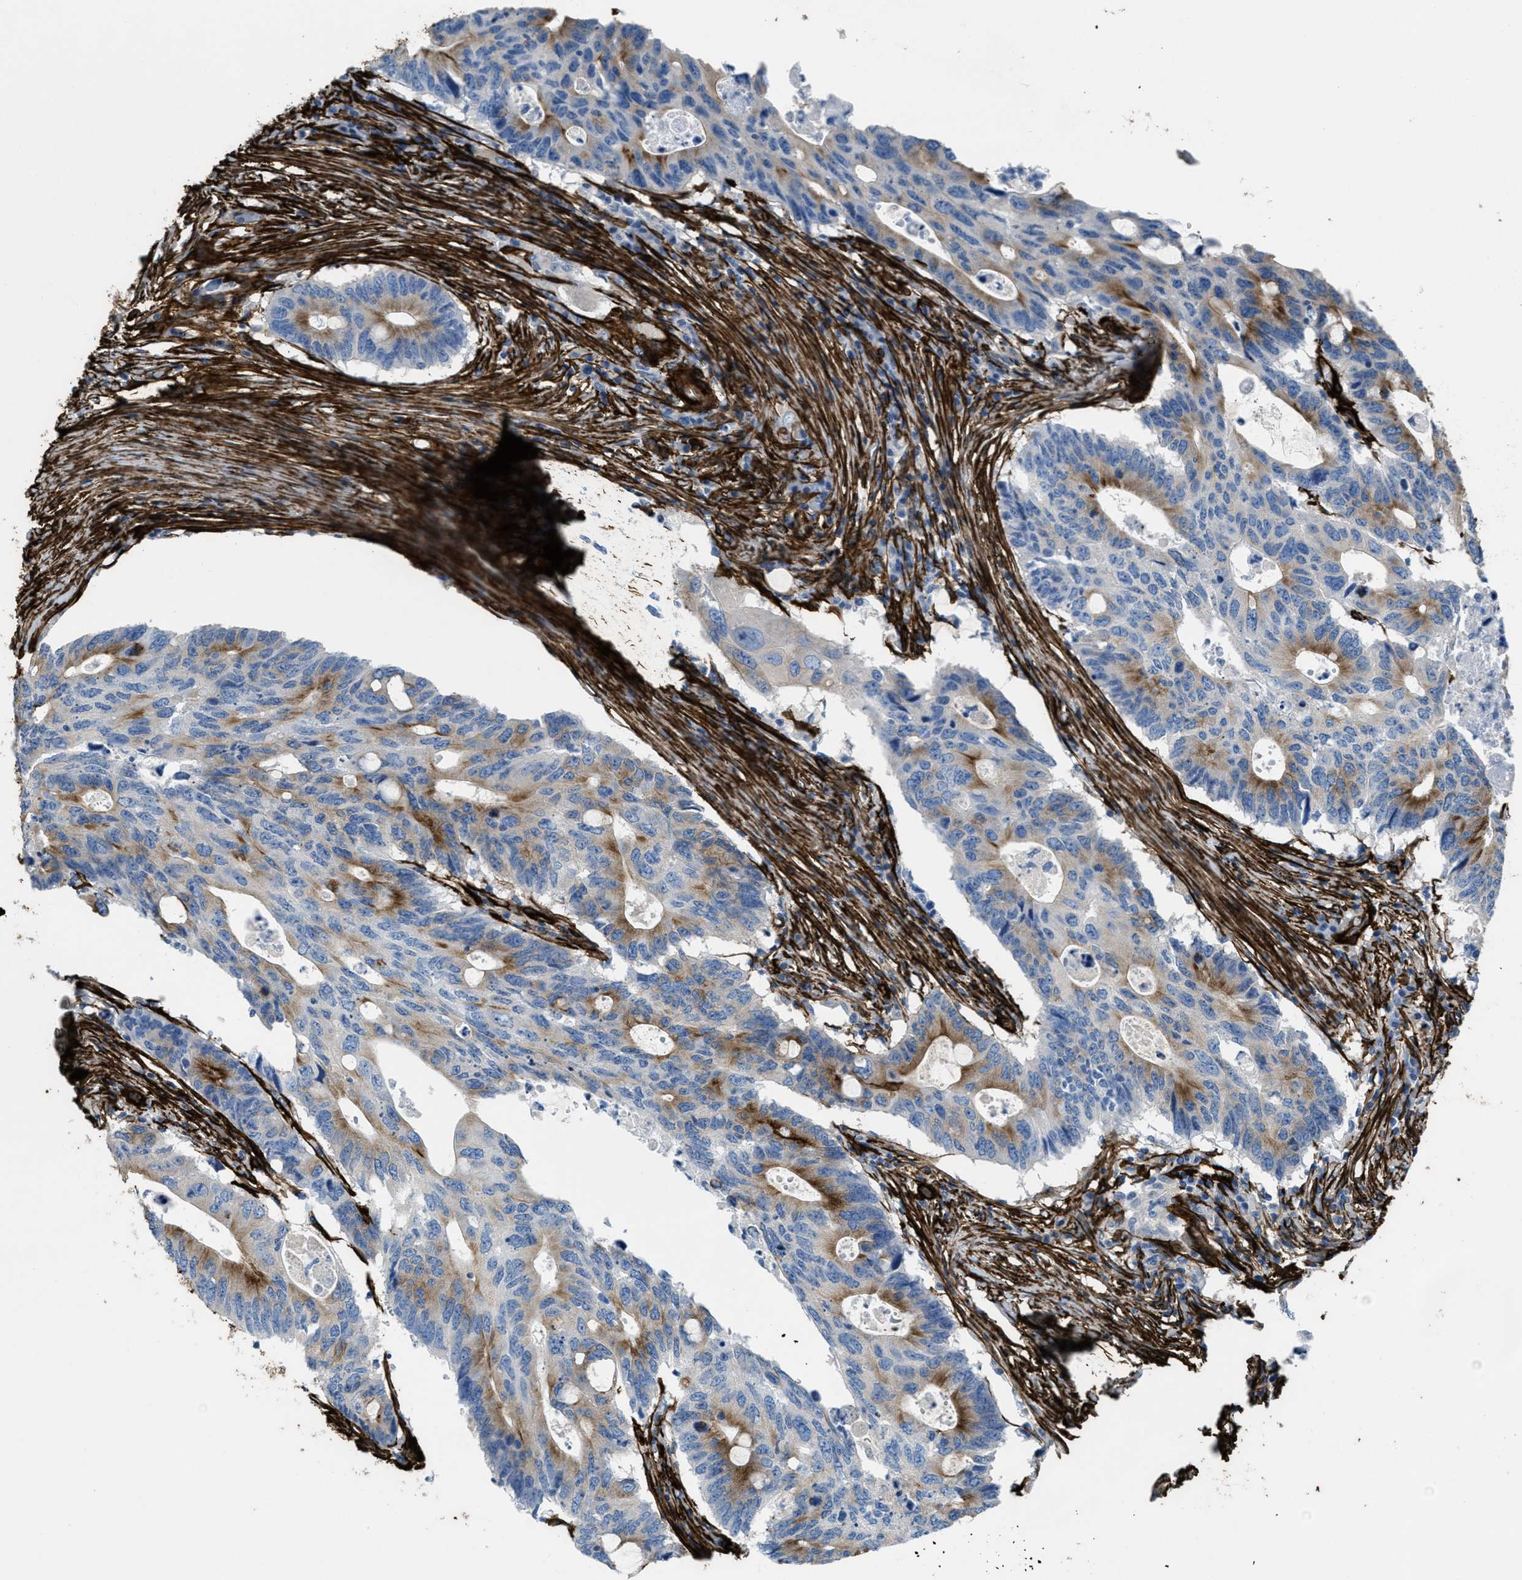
{"staining": {"intensity": "moderate", "quantity": "25%-75%", "location": "cytoplasmic/membranous"}, "tissue": "colorectal cancer", "cell_type": "Tumor cells", "image_type": "cancer", "snomed": [{"axis": "morphology", "description": "Adenocarcinoma, NOS"}, {"axis": "topography", "description": "Colon"}], "caption": "Human adenocarcinoma (colorectal) stained with a brown dye displays moderate cytoplasmic/membranous positive staining in about 25%-75% of tumor cells.", "gene": "CALD1", "patient": {"sex": "male", "age": 71}}